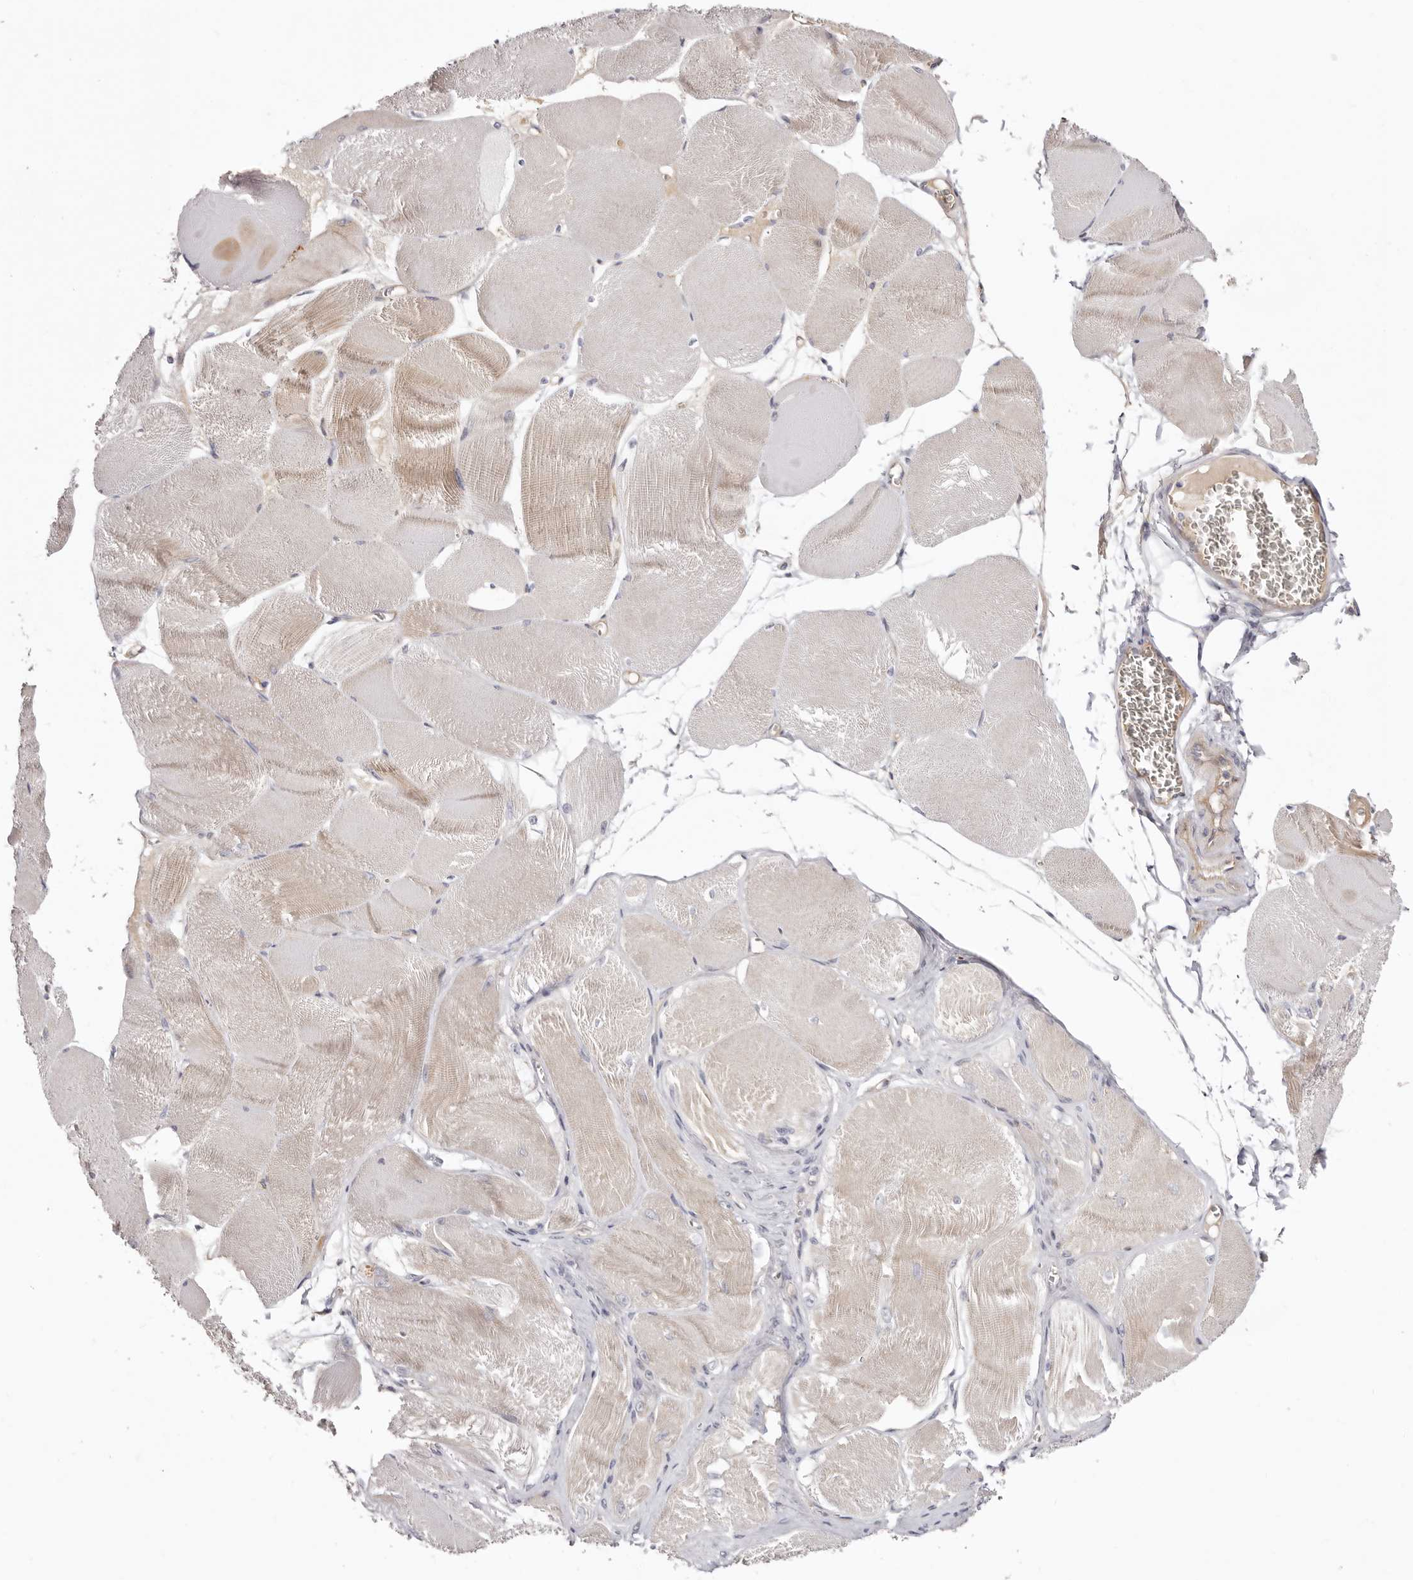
{"staining": {"intensity": "moderate", "quantity": "<25%", "location": "cytoplasmic/membranous"}, "tissue": "skeletal muscle", "cell_type": "Myocytes", "image_type": "normal", "snomed": [{"axis": "morphology", "description": "Normal tissue, NOS"}, {"axis": "morphology", "description": "Basal cell carcinoma"}, {"axis": "topography", "description": "Skeletal muscle"}], "caption": "Immunohistochemistry histopathology image of unremarkable skeletal muscle: human skeletal muscle stained using IHC displays low levels of moderate protein expression localized specifically in the cytoplasmic/membranous of myocytes, appearing as a cytoplasmic/membranous brown color.", "gene": "STK16", "patient": {"sex": "female", "age": 64}}